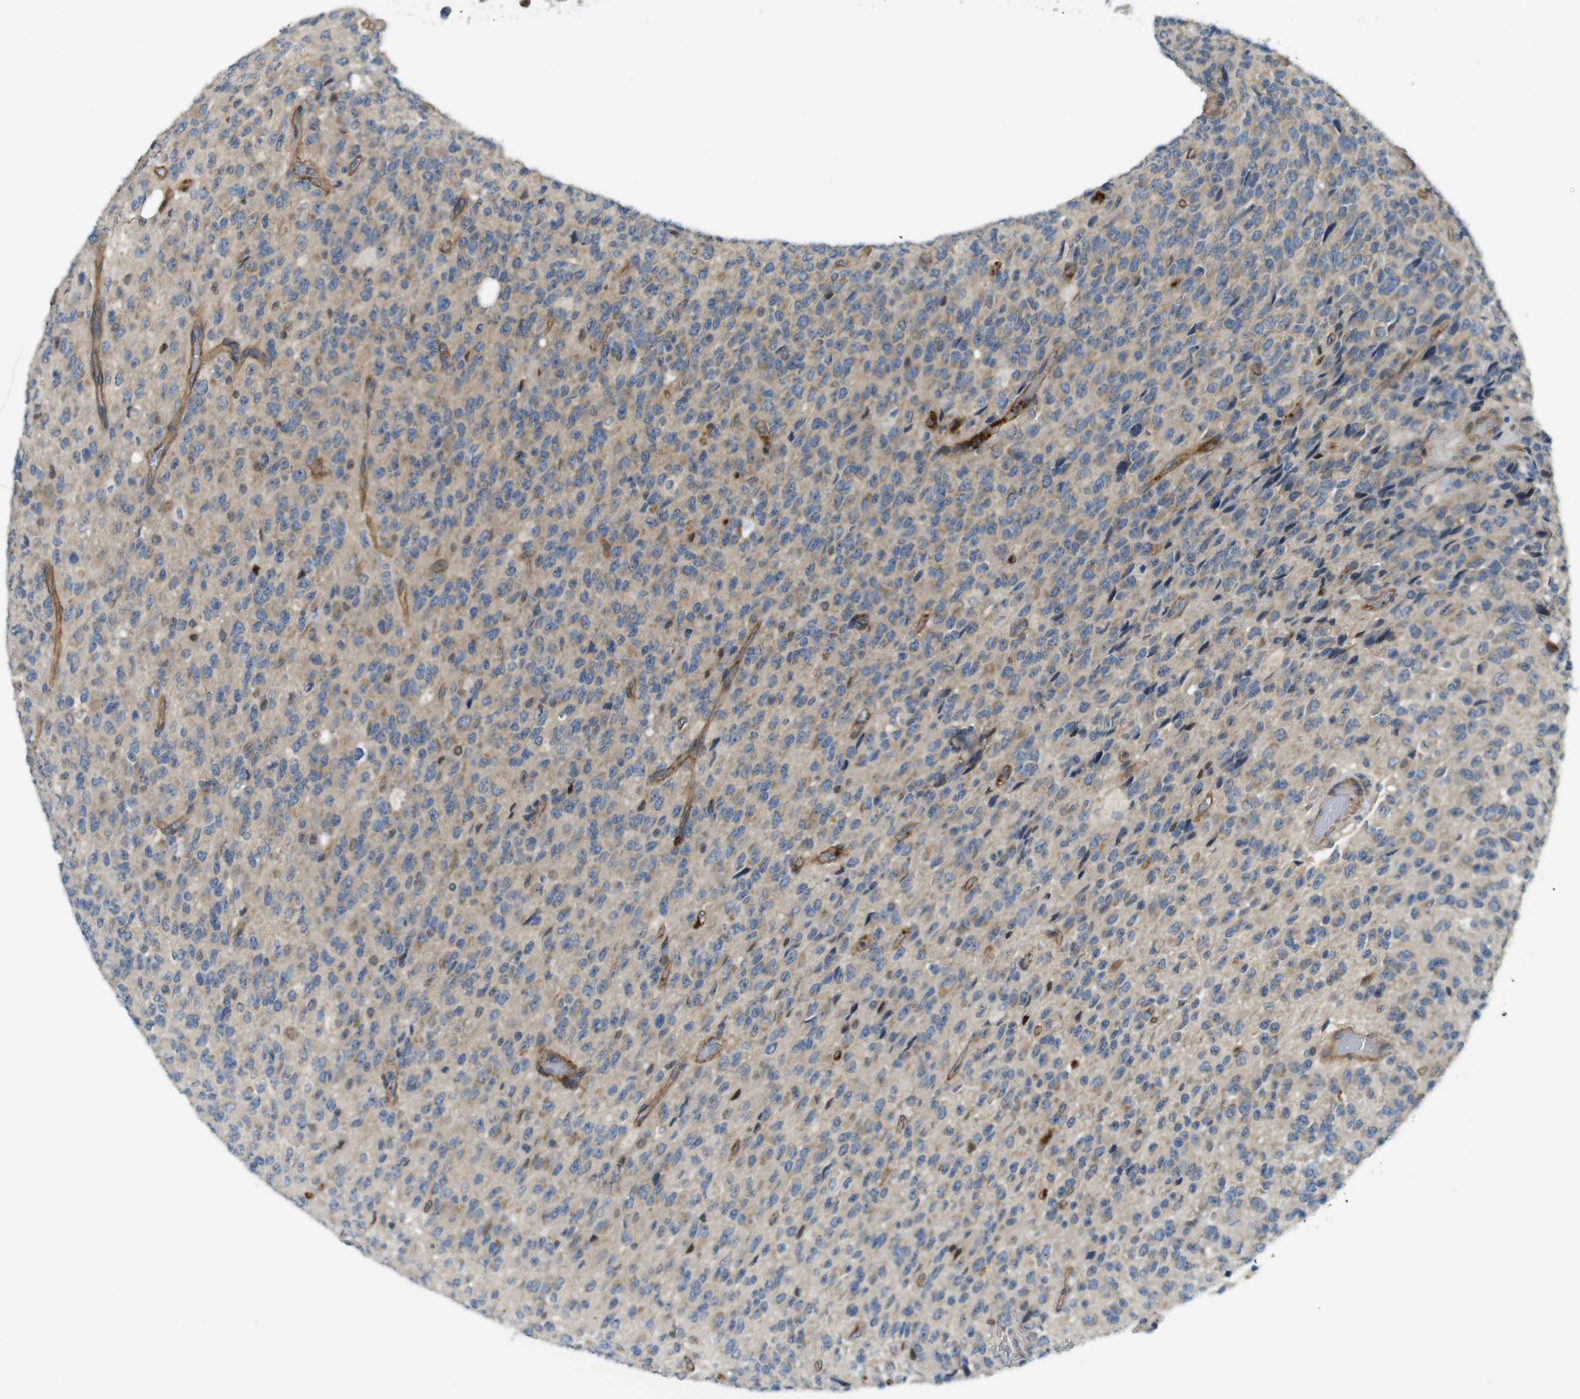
{"staining": {"intensity": "weak", "quantity": ">75%", "location": "cytoplasmic/membranous"}, "tissue": "glioma", "cell_type": "Tumor cells", "image_type": "cancer", "snomed": [{"axis": "morphology", "description": "Glioma, malignant, High grade"}, {"axis": "topography", "description": "pancreas cauda"}], "caption": "Malignant glioma (high-grade) stained with DAB IHC reveals low levels of weak cytoplasmic/membranous staining in approximately >75% of tumor cells. Using DAB (brown) and hematoxylin (blue) stains, captured at high magnification using brightfield microscopy.", "gene": "TSC1", "patient": {"sex": "male", "age": 60}}